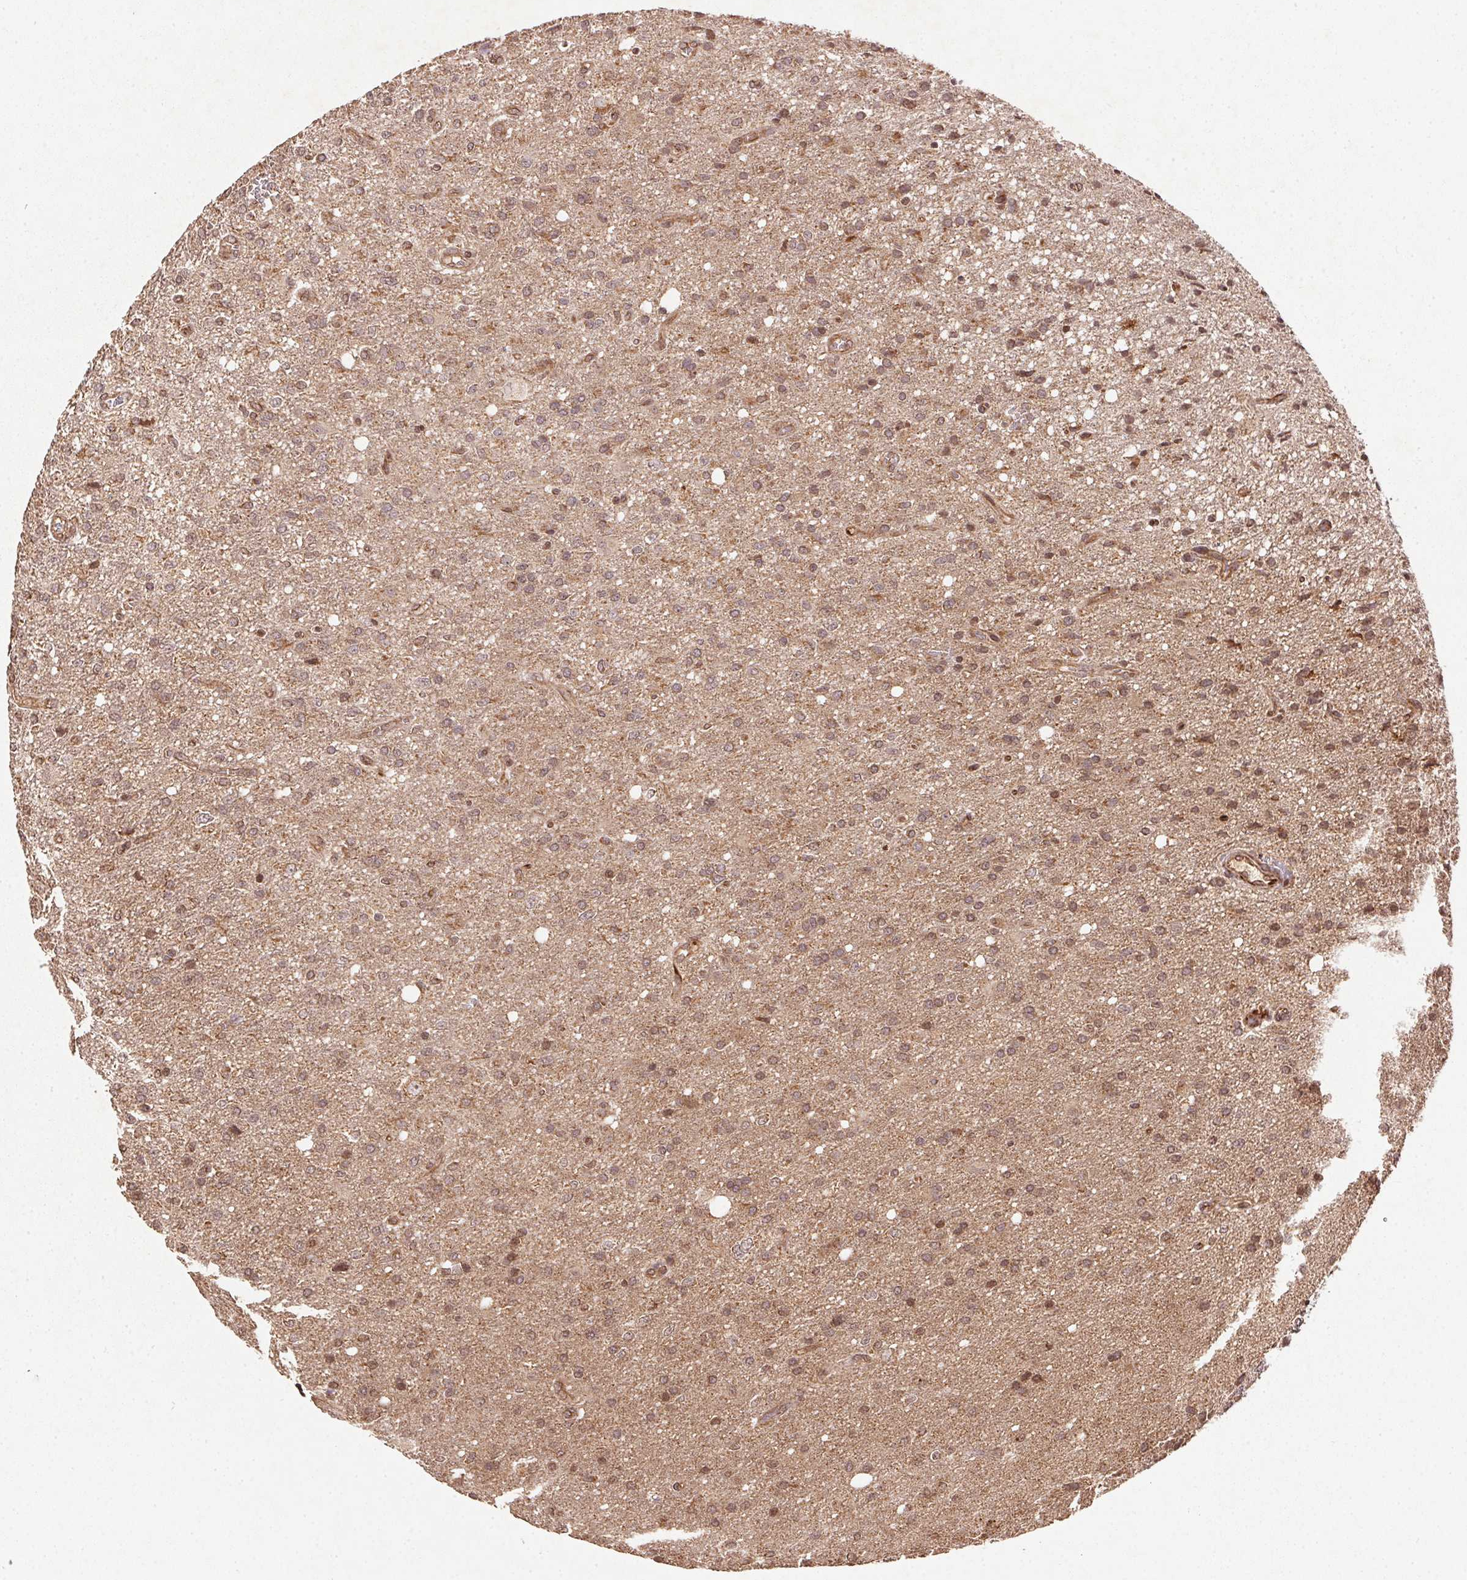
{"staining": {"intensity": "weak", "quantity": ">75%", "location": "cytoplasmic/membranous"}, "tissue": "glioma", "cell_type": "Tumor cells", "image_type": "cancer", "snomed": [{"axis": "morphology", "description": "Glioma, malignant, Low grade"}, {"axis": "topography", "description": "Brain"}], "caption": "A low amount of weak cytoplasmic/membranous positivity is seen in approximately >75% of tumor cells in low-grade glioma (malignant) tissue. (DAB (3,3'-diaminobenzidine) = brown stain, brightfield microscopy at high magnification).", "gene": "SPRED2", "patient": {"sex": "male", "age": 66}}